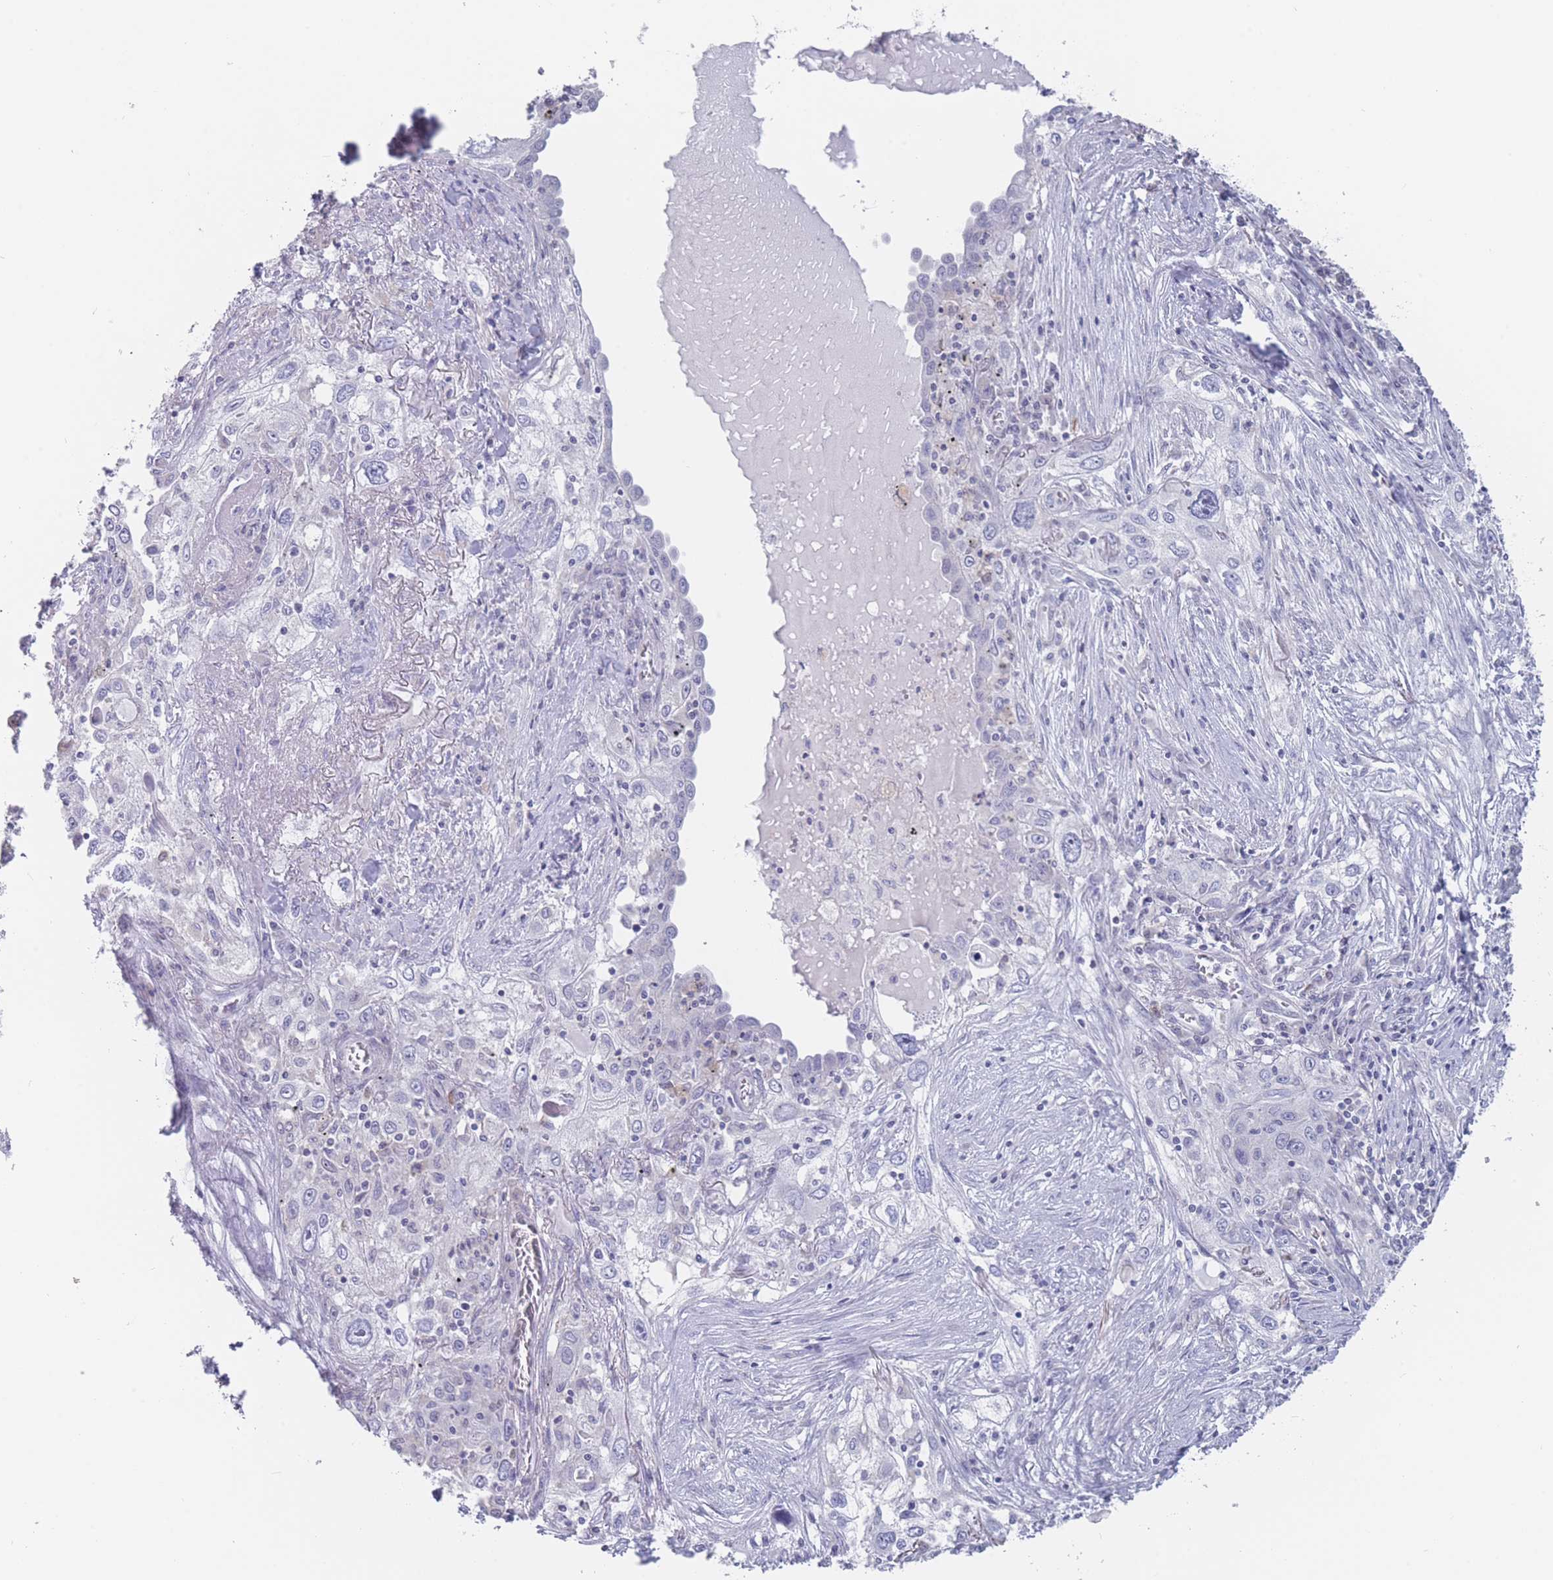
{"staining": {"intensity": "negative", "quantity": "none", "location": "none"}, "tissue": "lung cancer", "cell_type": "Tumor cells", "image_type": "cancer", "snomed": [{"axis": "morphology", "description": "Squamous cell carcinoma, NOS"}, {"axis": "topography", "description": "Lung"}], "caption": "Protein analysis of lung cancer displays no significant positivity in tumor cells.", "gene": "CYP51A1", "patient": {"sex": "female", "age": 69}}